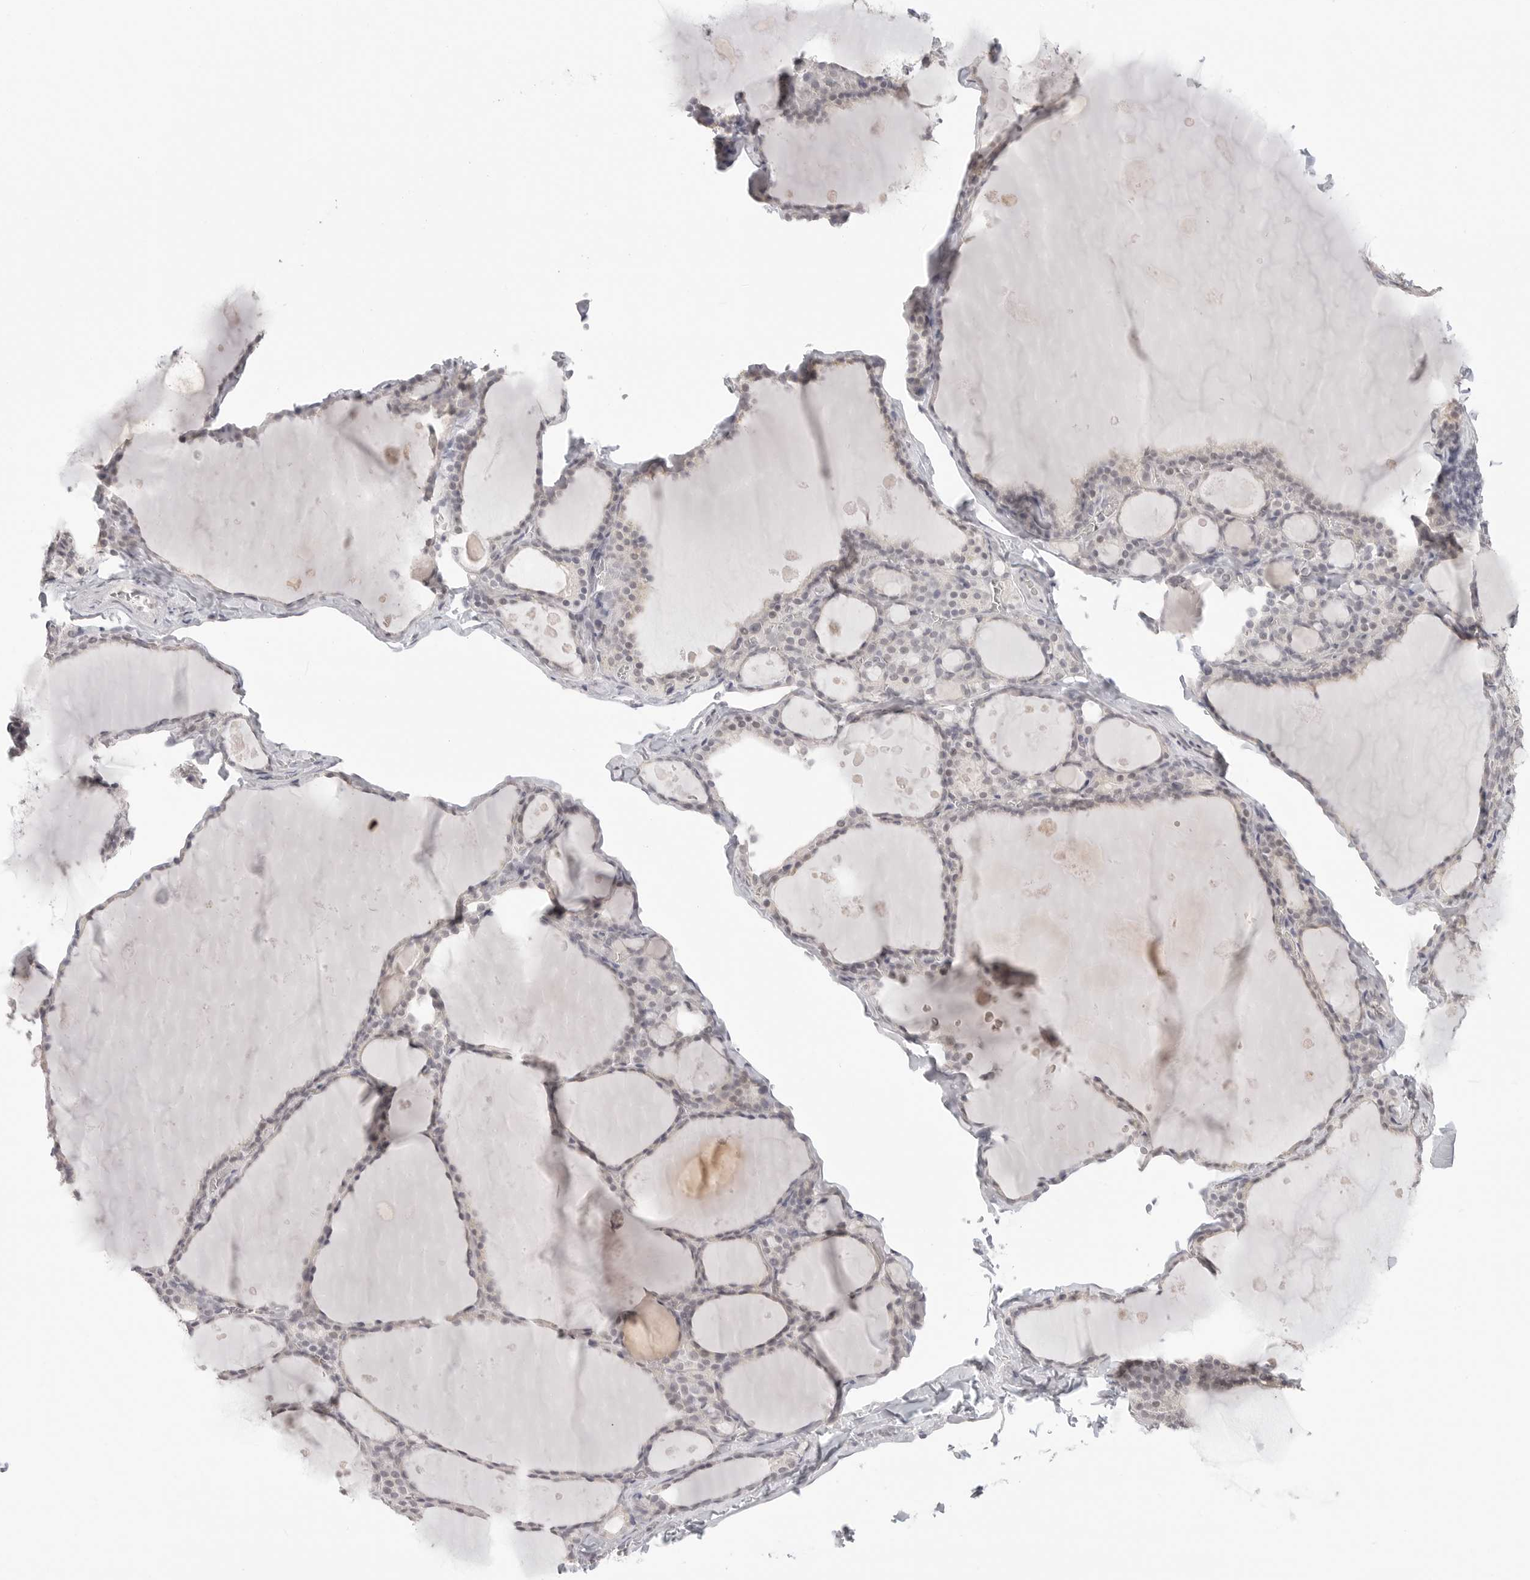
{"staining": {"intensity": "negative", "quantity": "none", "location": "none"}, "tissue": "thyroid gland", "cell_type": "Glandular cells", "image_type": "normal", "snomed": [{"axis": "morphology", "description": "Normal tissue, NOS"}, {"axis": "topography", "description": "Thyroid gland"}], "caption": "IHC histopathology image of normal thyroid gland: thyroid gland stained with DAB reveals no significant protein positivity in glandular cells.", "gene": "KLK11", "patient": {"sex": "male", "age": 56}}